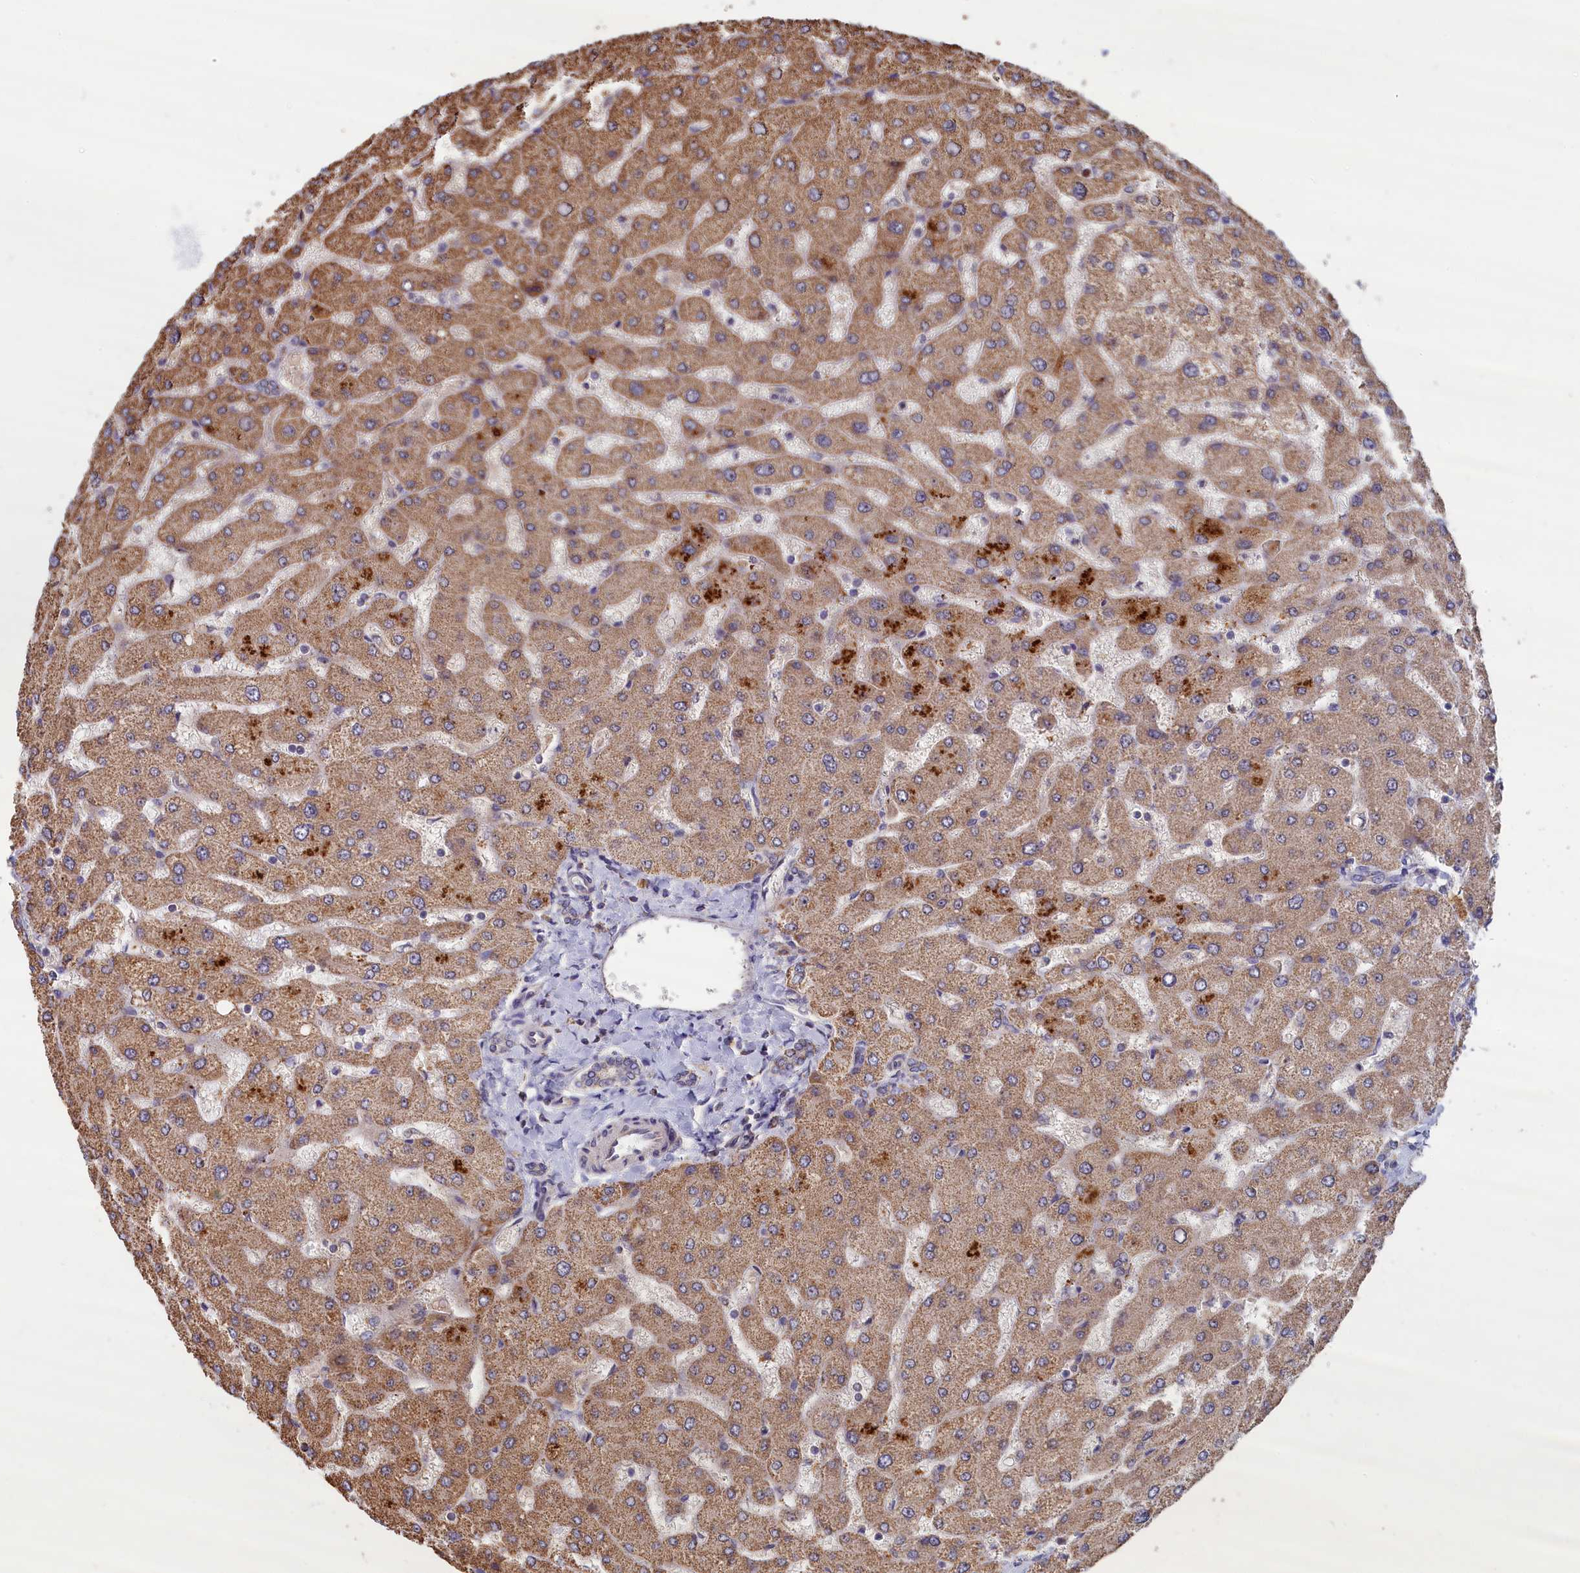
{"staining": {"intensity": "negative", "quantity": "none", "location": "none"}, "tissue": "liver", "cell_type": "Cholangiocytes", "image_type": "normal", "snomed": [{"axis": "morphology", "description": "Normal tissue, NOS"}, {"axis": "topography", "description": "Liver"}], "caption": "Immunohistochemistry photomicrograph of normal liver: human liver stained with DAB (3,3'-diaminobenzidine) exhibits no significant protein expression in cholangiocytes.", "gene": "ENSG00000269825", "patient": {"sex": "male", "age": 55}}